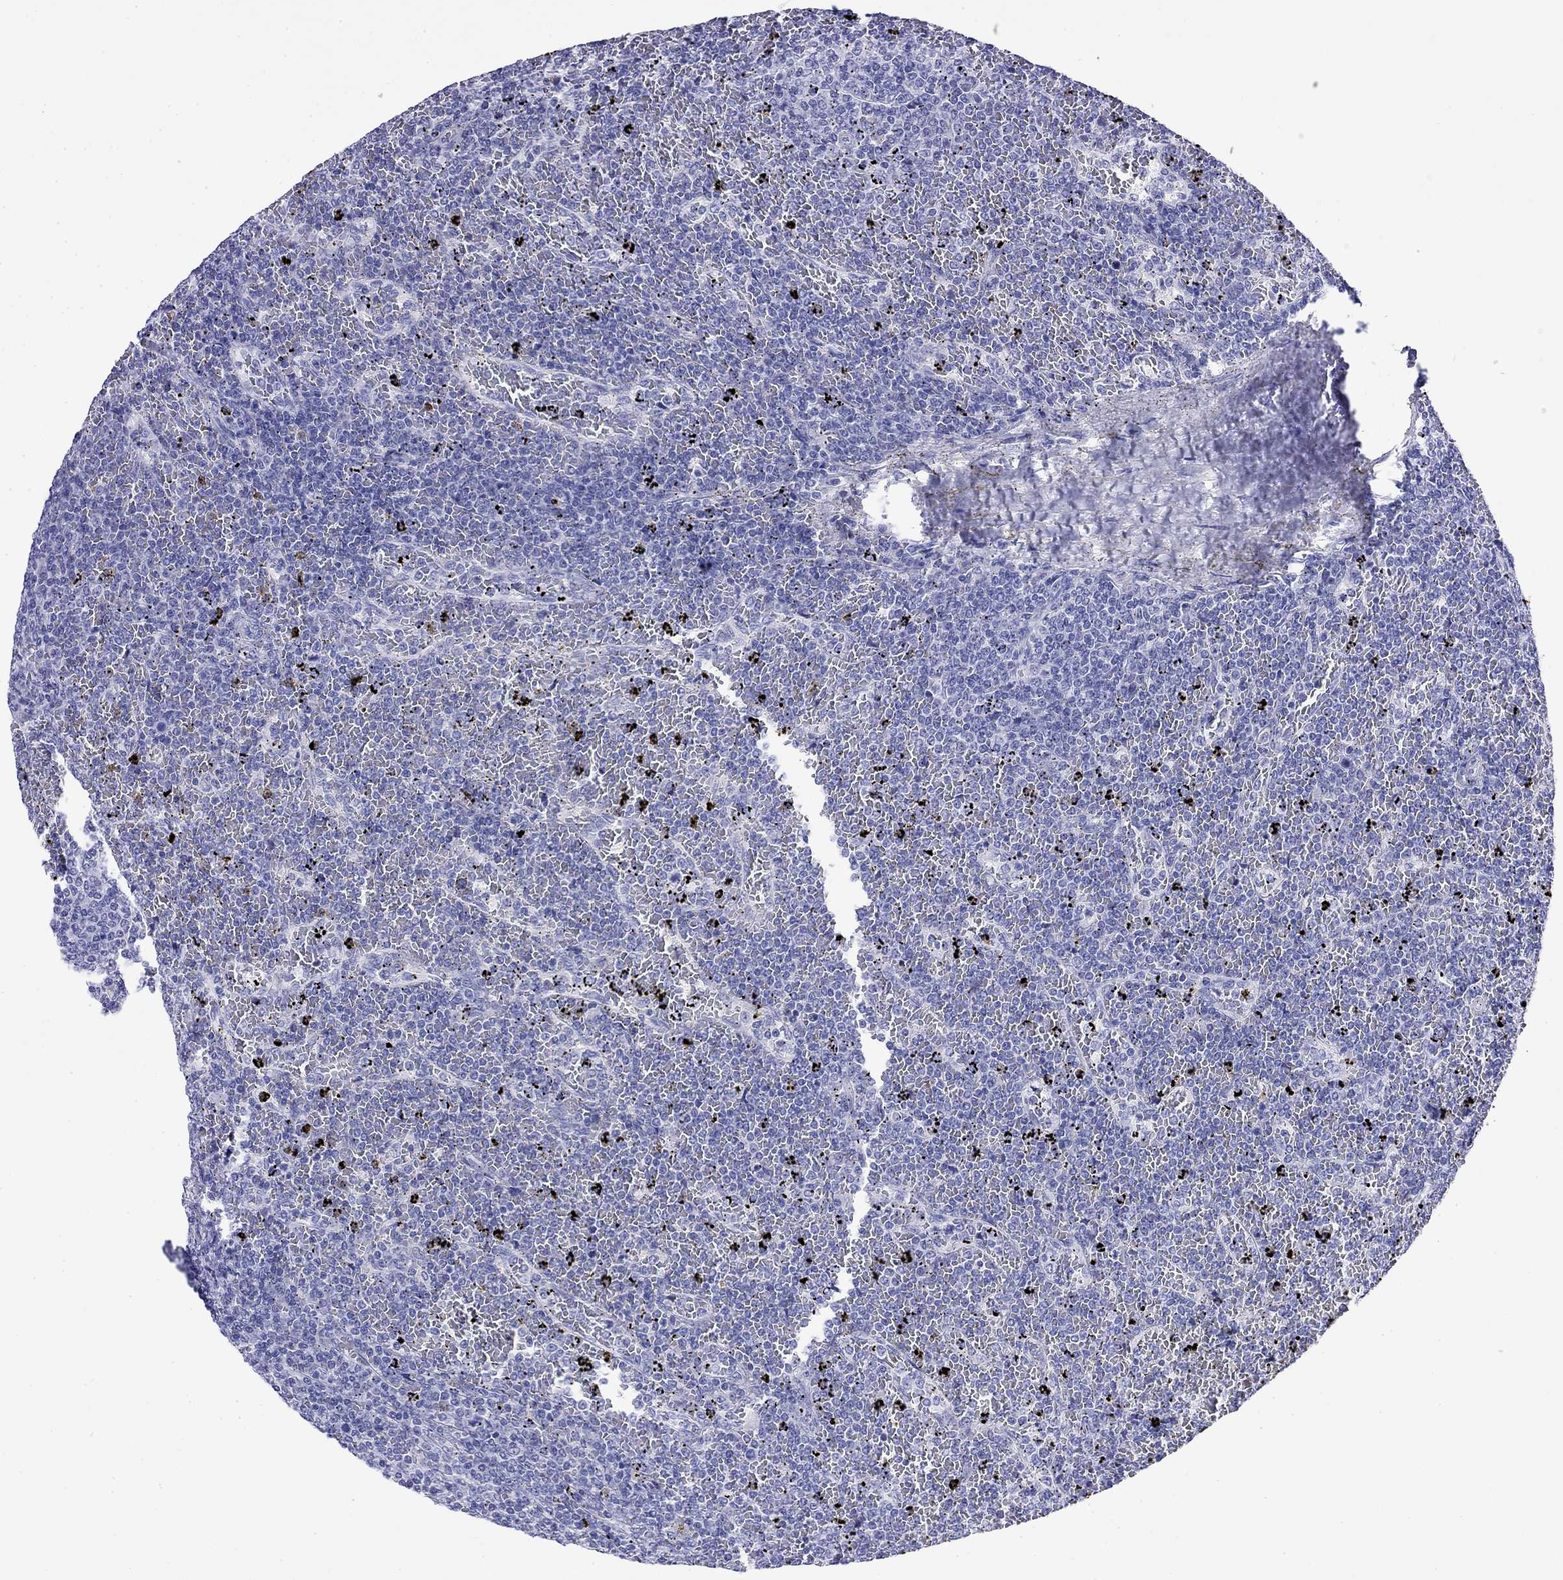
{"staining": {"intensity": "negative", "quantity": "none", "location": "none"}, "tissue": "lymphoma", "cell_type": "Tumor cells", "image_type": "cancer", "snomed": [{"axis": "morphology", "description": "Malignant lymphoma, non-Hodgkin's type, Low grade"}, {"axis": "topography", "description": "Spleen"}], "caption": "This is an IHC histopathology image of malignant lymphoma, non-Hodgkin's type (low-grade). There is no staining in tumor cells.", "gene": "FIGLA", "patient": {"sex": "female", "age": 77}}